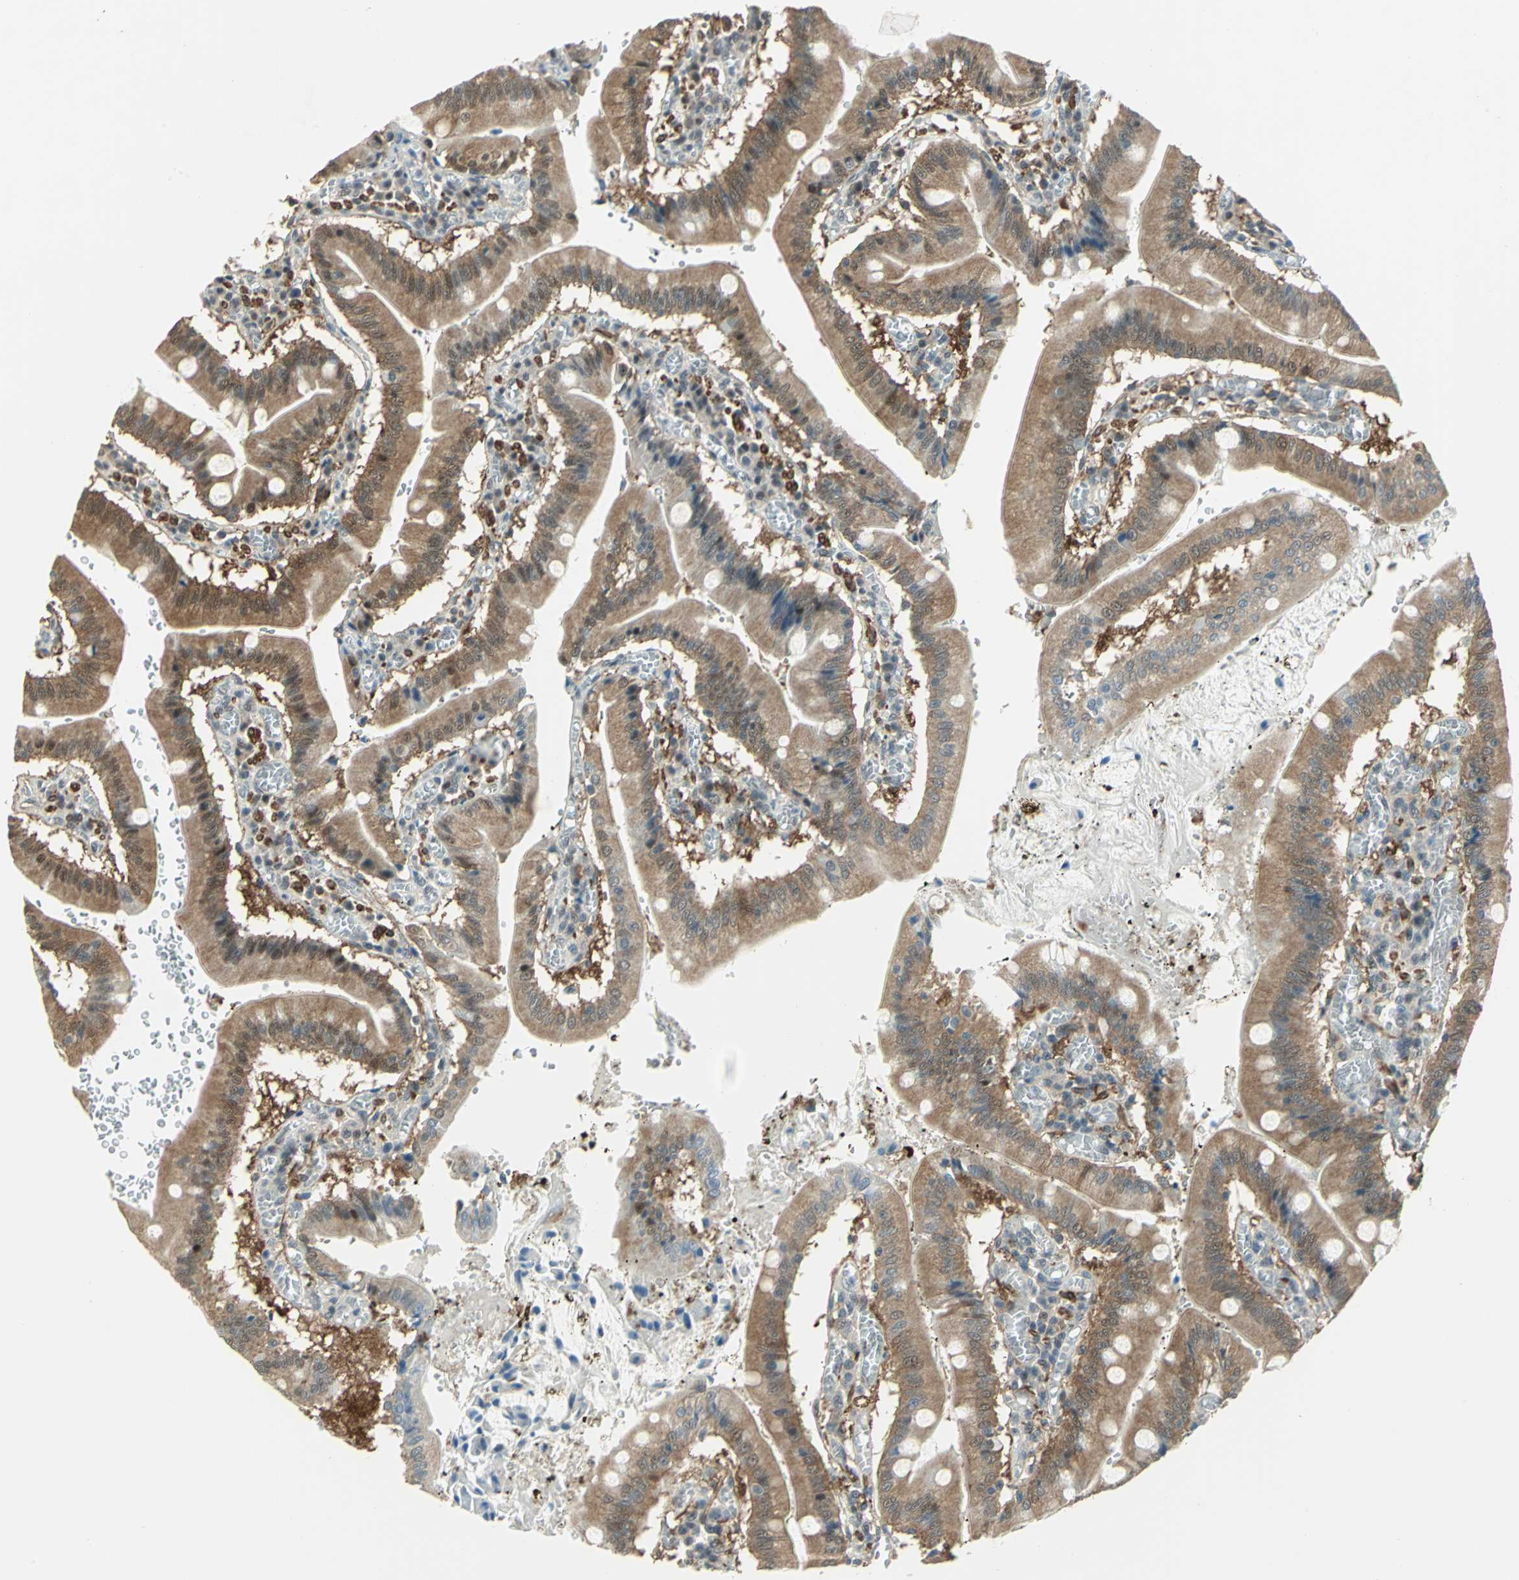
{"staining": {"intensity": "moderate", "quantity": ">75%", "location": "cytoplasmic/membranous,nuclear"}, "tissue": "small intestine", "cell_type": "Glandular cells", "image_type": "normal", "snomed": [{"axis": "morphology", "description": "Normal tissue, NOS"}, {"axis": "topography", "description": "Small intestine"}], "caption": "Immunohistochemistry staining of normal small intestine, which exhibits medium levels of moderate cytoplasmic/membranous,nuclear staining in approximately >75% of glandular cells indicating moderate cytoplasmic/membranous,nuclear protein expression. The staining was performed using DAB (brown) for protein detection and nuclei were counterstained in hematoxylin (blue).", "gene": "MTA1", "patient": {"sex": "male", "age": 71}}